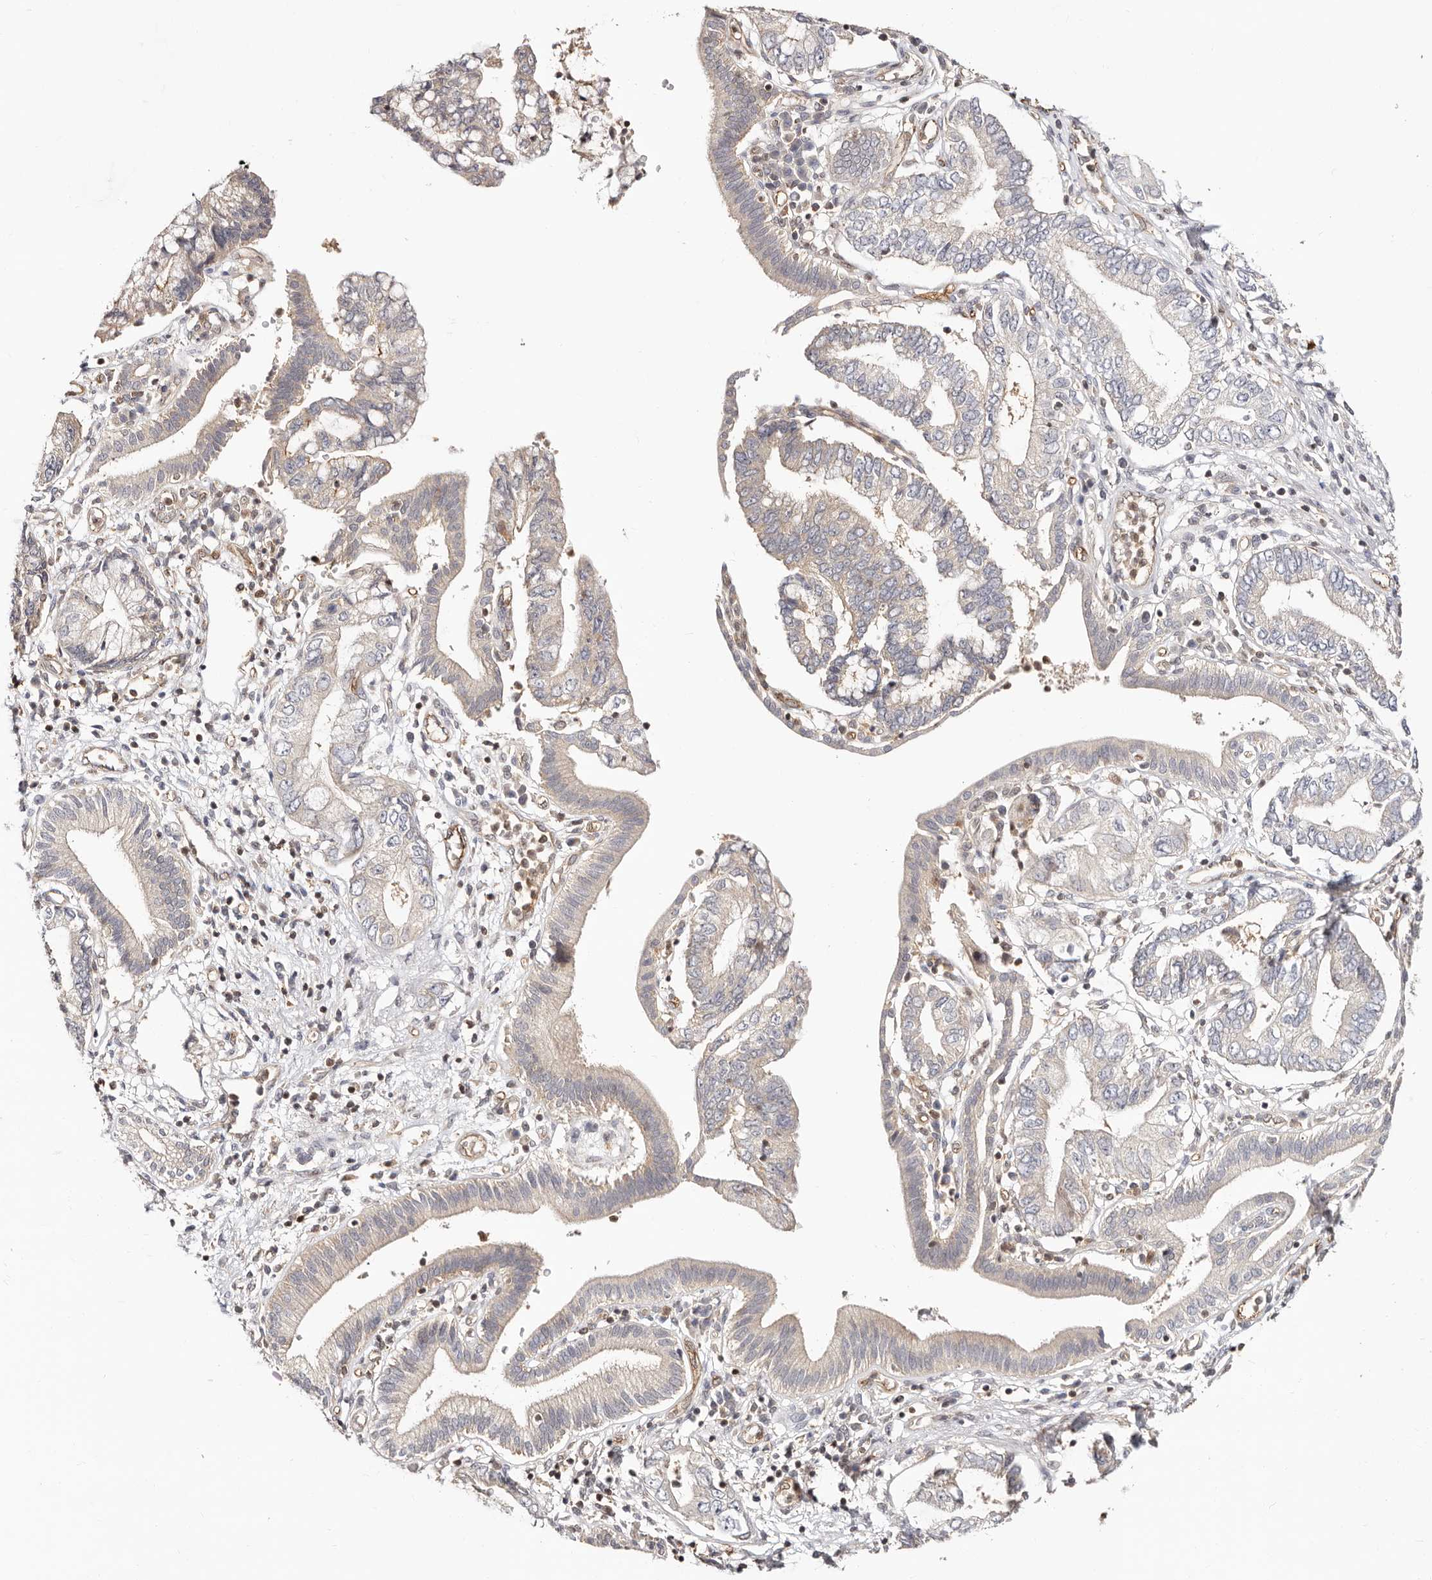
{"staining": {"intensity": "weak", "quantity": "<25%", "location": "cytoplasmic/membranous"}, "tissue": "pancreatic cancer", "cell_type": "Tumor cells", "image_type": "cancer", "snomed": [{"axis": "morphology", "description": "Adenocarcinoma, NOS"}, {"axis": "topography", "description": "Pancreas"}], "caption": "IHC histopathology image of neoplastic tissue: pancreatic cancer (adenocarcinoma) stained with DAB (3,3'-diaminobenzidine) reveals no significant protein expression in tumor cells.", "gene": "STAT5A", "patient": {"sex": "female", "age": 73}}